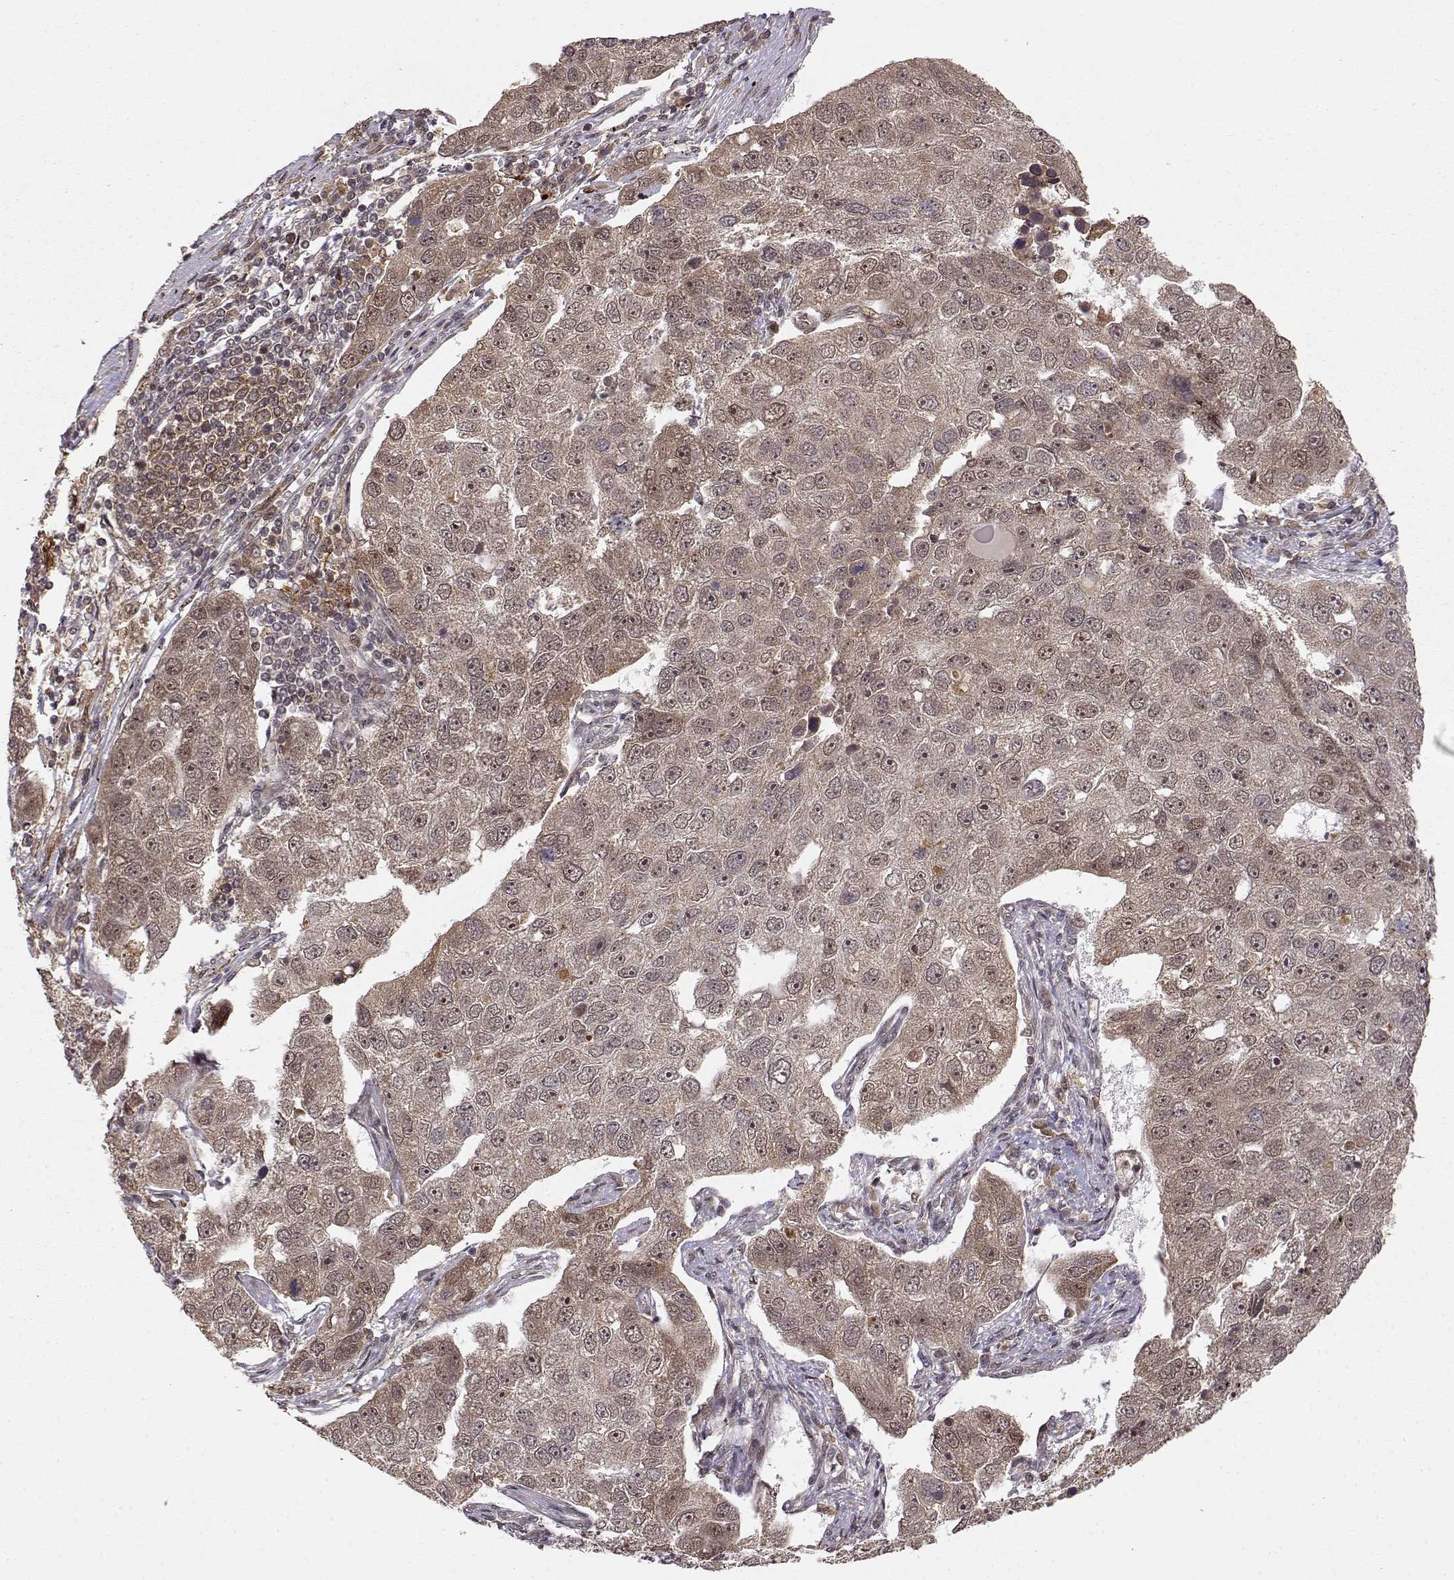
{"staining": {"intensity": "weak", "quantity": ">75%", "location": "cytoplasmic/membranous,nuclear"}, "tissue": "pancreatic cancer", "cell_type": "Tumor cells", "image_type": "cancer", "snomed": [{"axis": "morphology", "description": "Adenocarcinoma, NOS"}, {"axis": "topography", "description": "Pancreas"}], "caption": "Tumor cells exhibit low levels of weak cytoplasmic/membranous and nuclear positivity in about >75% of cells in adenocarcinoma (pancreatic).", "gene": "MAEA", "patient": {"sex": "female", "age": 61}}